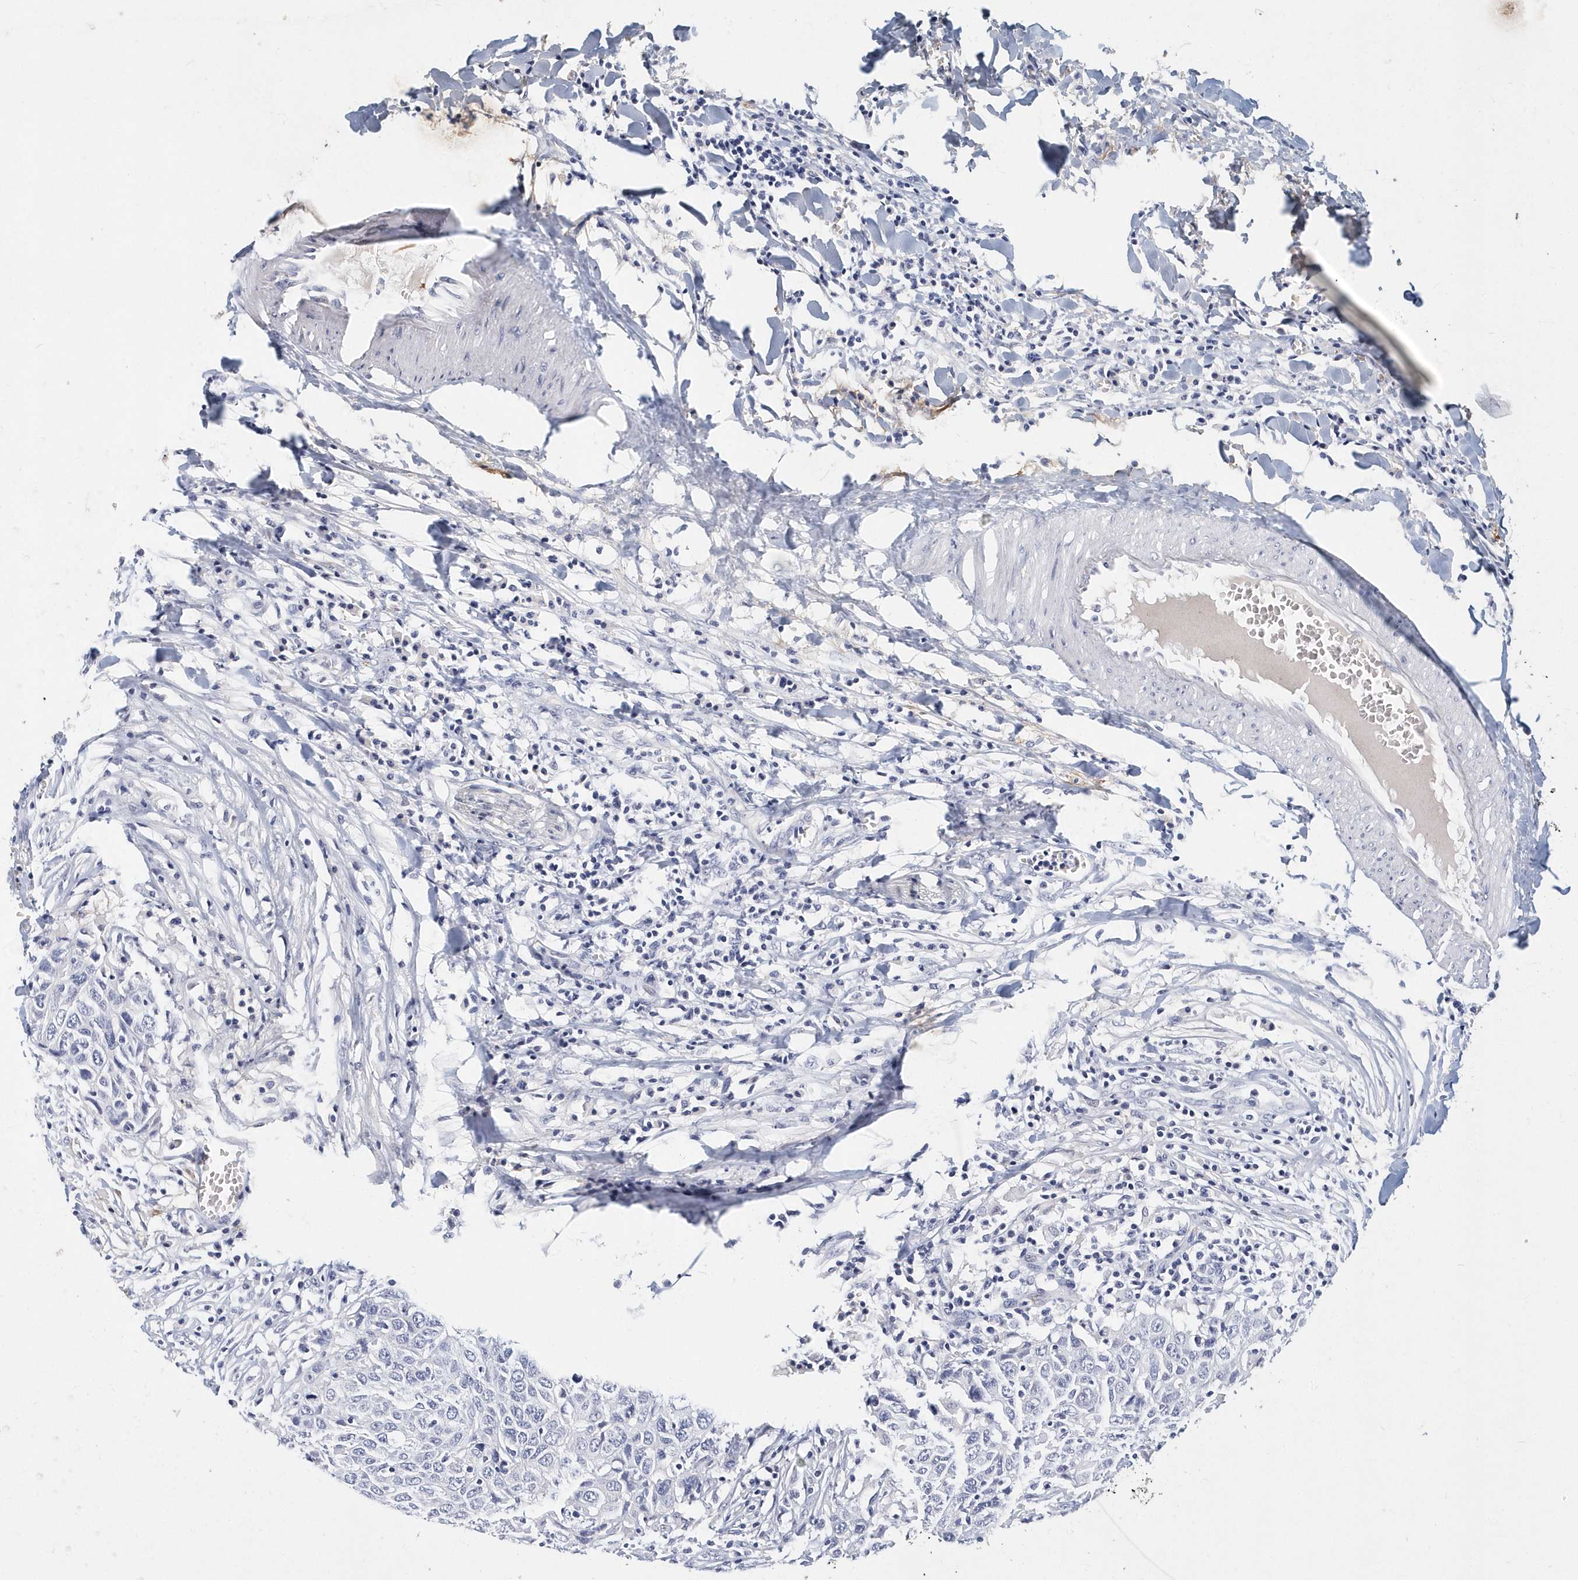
{"staining": {"intensity": "negative", "quantity": "none", "location": "none"}, "tissue": "head and neck cancer", "cell_type": "Tumor cells", "image_type": "cancer", "snomed": [{"axis": "morphology", "description": "Squamous cell carcinoma, NOS"}, {"axis": "topography", "description": "Head-Neck"}], "caption": "A histopathology image of human head and neck cancer (squamous cell carcinoma) is negative for staining in tumor cells.", "gene": "ITGA2B", "patient": {"sex": "male", "age": 66}}